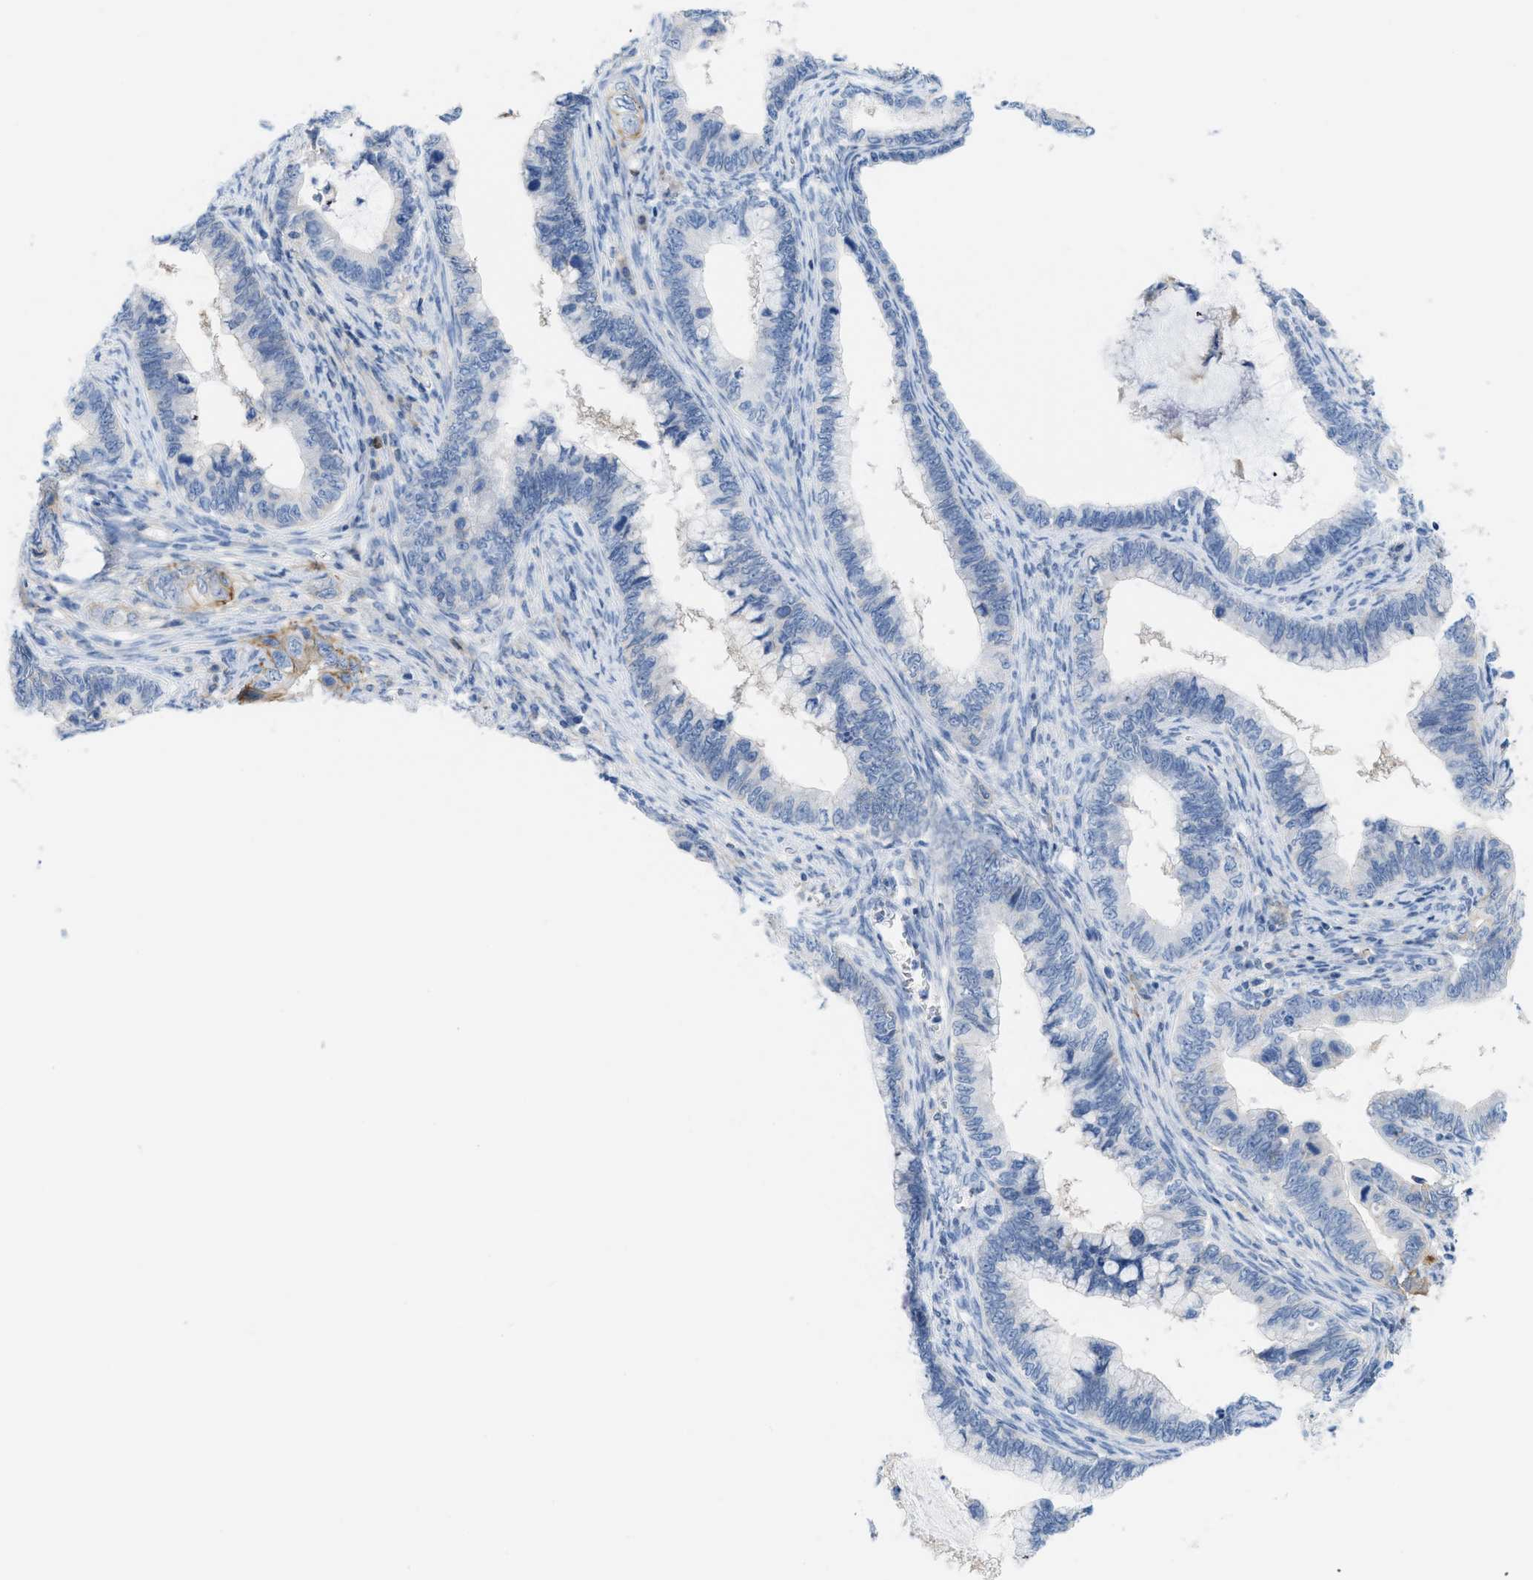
{"staining": {"intensity": "negative", "quantity": "none", "location": "none"}, "tissue": "cervical cancer", "cell_type": "Tumor cells", "image_type": "cancer", "snomed": [{"axis": "morphology", "description": "Adenocarcinoma, NOS"}, {"axis": "topography", "description": "Cervix"}], "caption": "Tumor cells show no significant expression in cervical cancer (adenocarcinoma). (IHC, brightfield microscopy, high magnification).", "gene": "SLC3A2", "patient": {"sex": "female", "age": 44}}